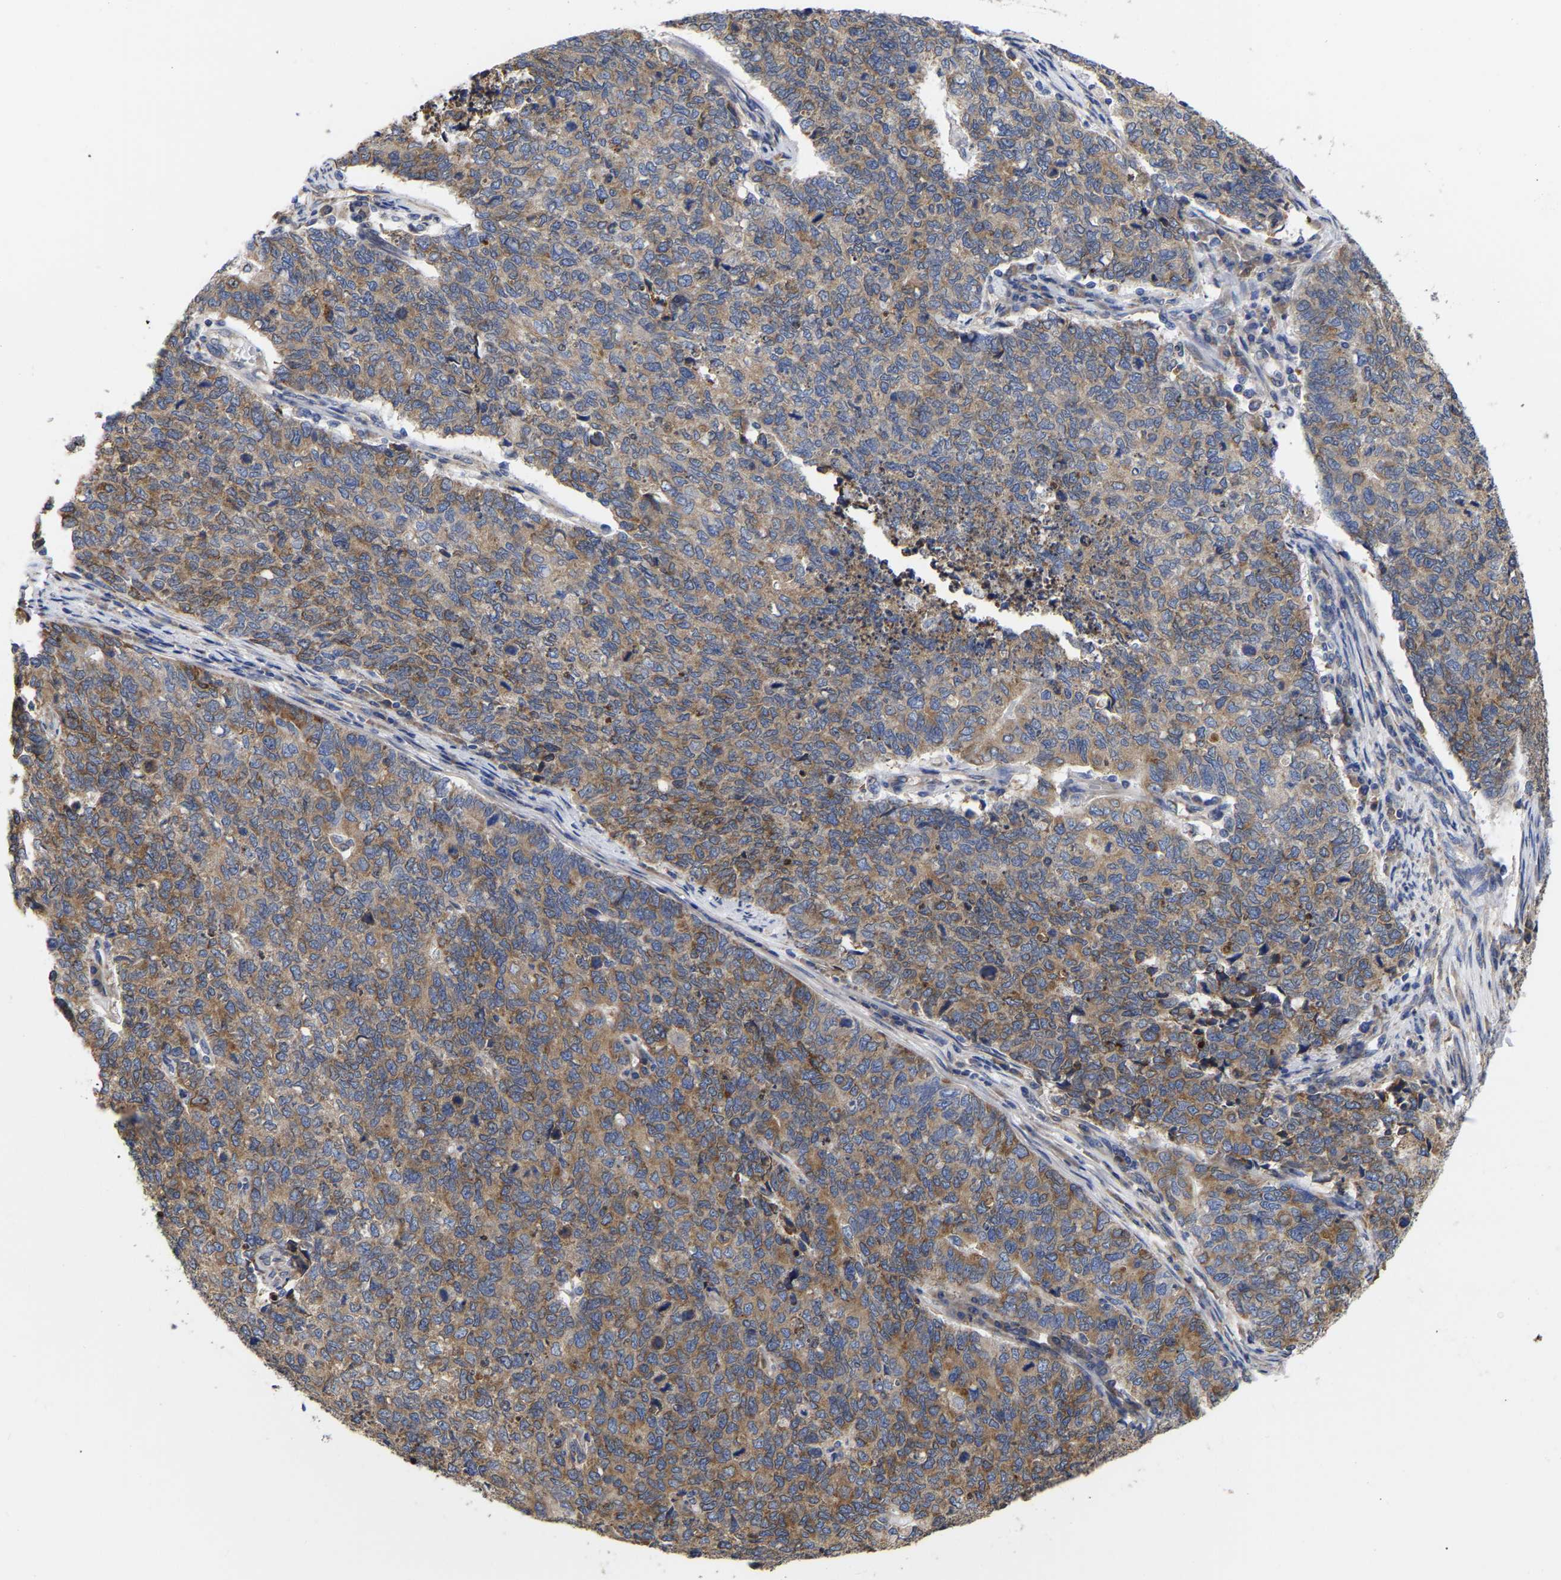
{"staining": {"intensity": "moderate", "quantity": ">75%", "location": "cytoplasmic/membranous"}, "tissue": "cervical cancer", "cell_type": "Tumor cells", "image_type": "cancer", "snomed": [{"axis": "morphology", "description": "Squamous cell carcinoma, NOS"}, {"axis": "topography", "description": "Cervix"}], "caption": "Moderate cytoplasmic/membranous protein positivity is appreciated in approximately >75% of tumor cells in cervical cancer (squamous cell carcinoma).", "gene": "CFAP298", "patient": {"sex": "female", "age": 63}}